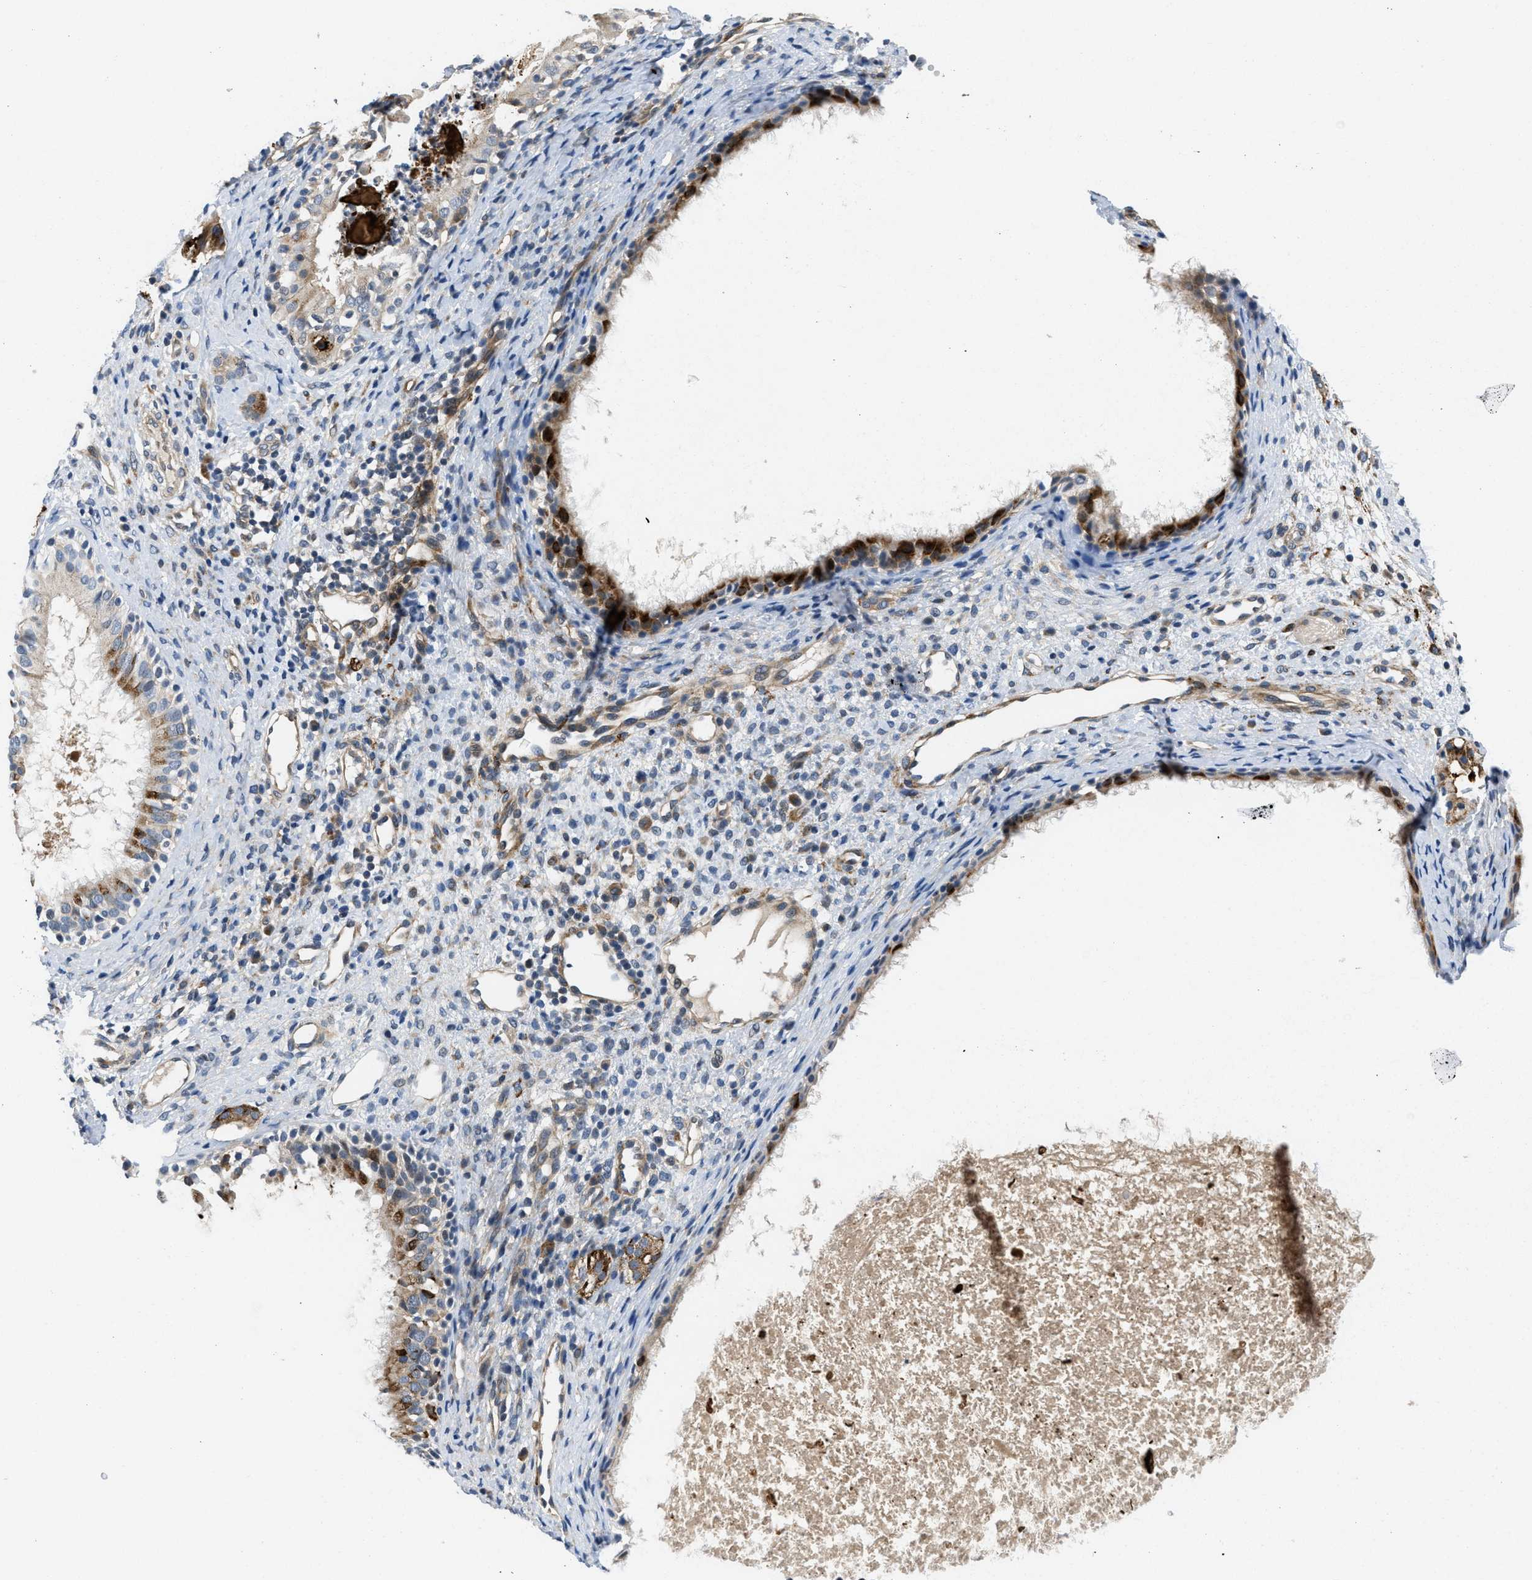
{"staining": {"intensity": "moderate", "quantity": ">75%", "location": "cytoplasmic/membranous"}, "tissue": "nasopharynx", "cell_type": "Respiratory epithelial cells", "image_type": "normal", "snomed": [{"axis": "morphology", "description": "Normal tissue, NOS"}, {"axis": "topography", "description": "Nasopharynx"}], "caption": "Protein expression analysis of unremarkable nasopharynx demonstrates moderate cytoplasmic/membranous positivity in about >75% of respiratory epithelial cells.", "gene": "ZNF599", "patient": {"sex": "male", "age": 22}}